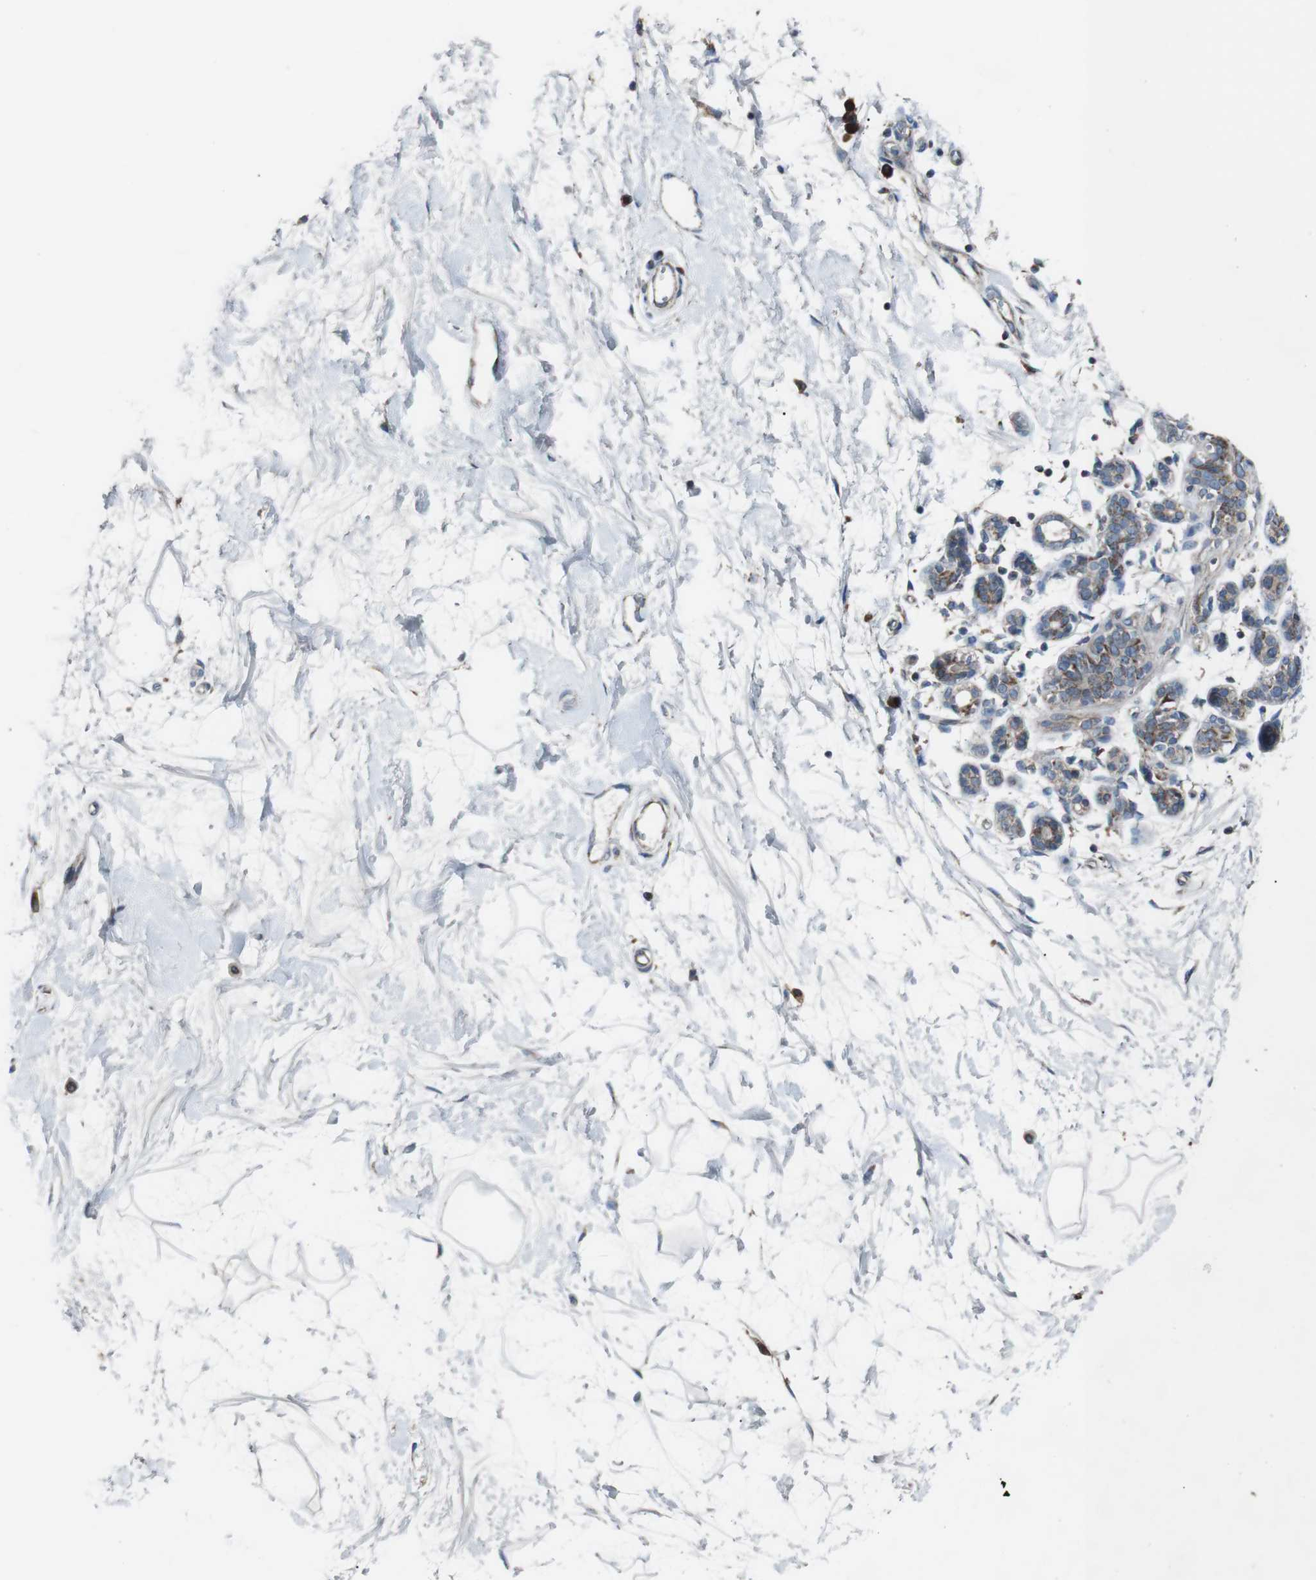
{"staining": {"intensity": "negative", "quantity": "none", "location": "none"}, "tissue": "breast", "cell_type": "Adipocytes", "image_type": "normal", "snomed": [{"axis": "morphology", "description": "Normal tissue, NOS"}, {"axis": "morphology", "description": "Lobular carcinoma"}, {"axis": "topography", "description": "Breast"}], "caption": "The immunohistochemistry (IHC) photomicrograph has no significant expression in adipocytes of breast.", "gene": "CISD2", "patient": {"sex": "female", "age": 59}}